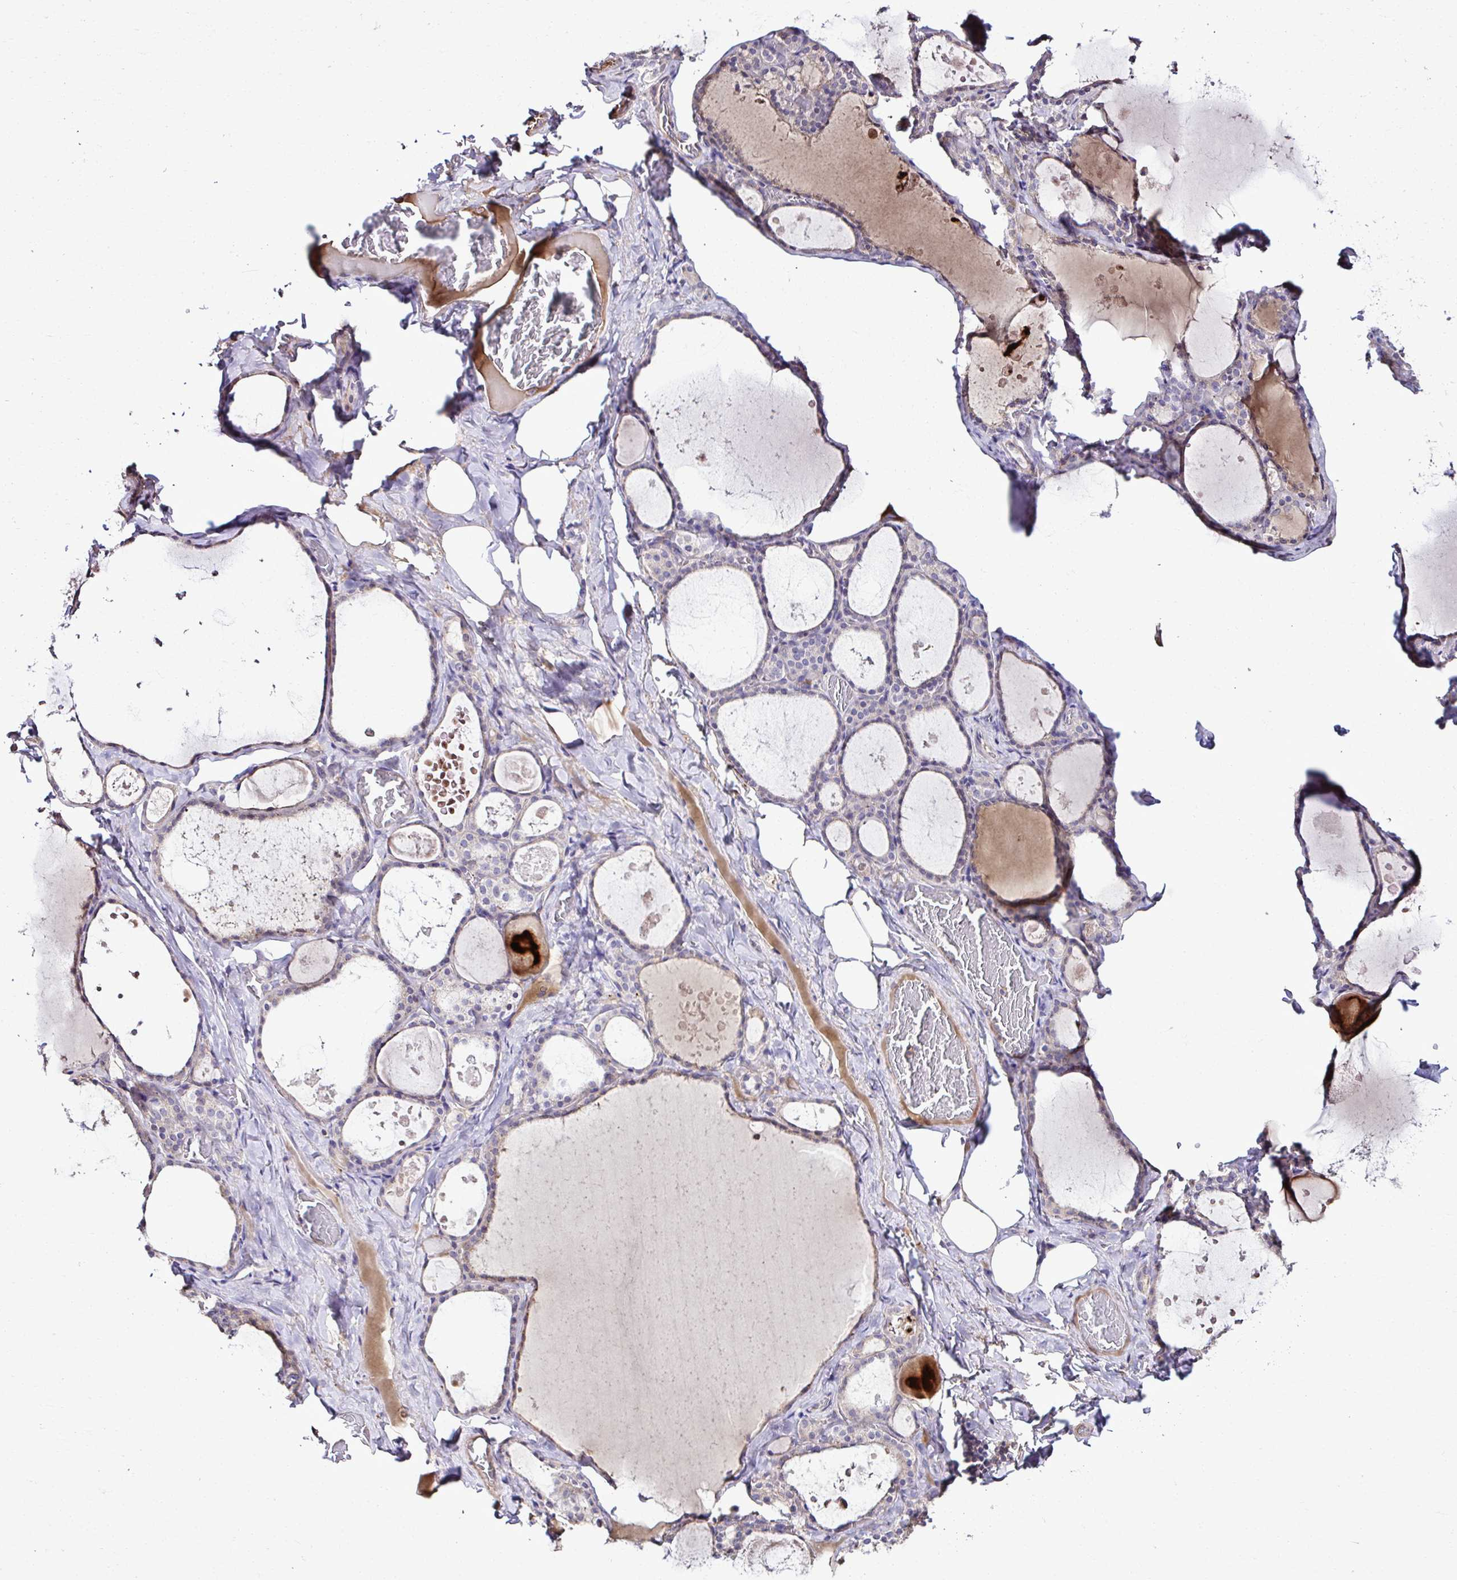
{"staining": {"intensity": "weak", "quantity": "<25%", "location": "cytoplasmic/membranous"}, "tissue": "thyroid gland", "cell_type": "Glandular cells", "image_type": "normal", "snomed": [{"axis": "morphology", "description": "Normal tissue, NOS"}, {"axis": "topography", "description": "Thyroid gland"}], "caption": "Image shows no significant protein positivity in glandular cells of normal thyroid gland.", "gene": "CCDC85C", "patient": {"sex": "male", "age": 56}}